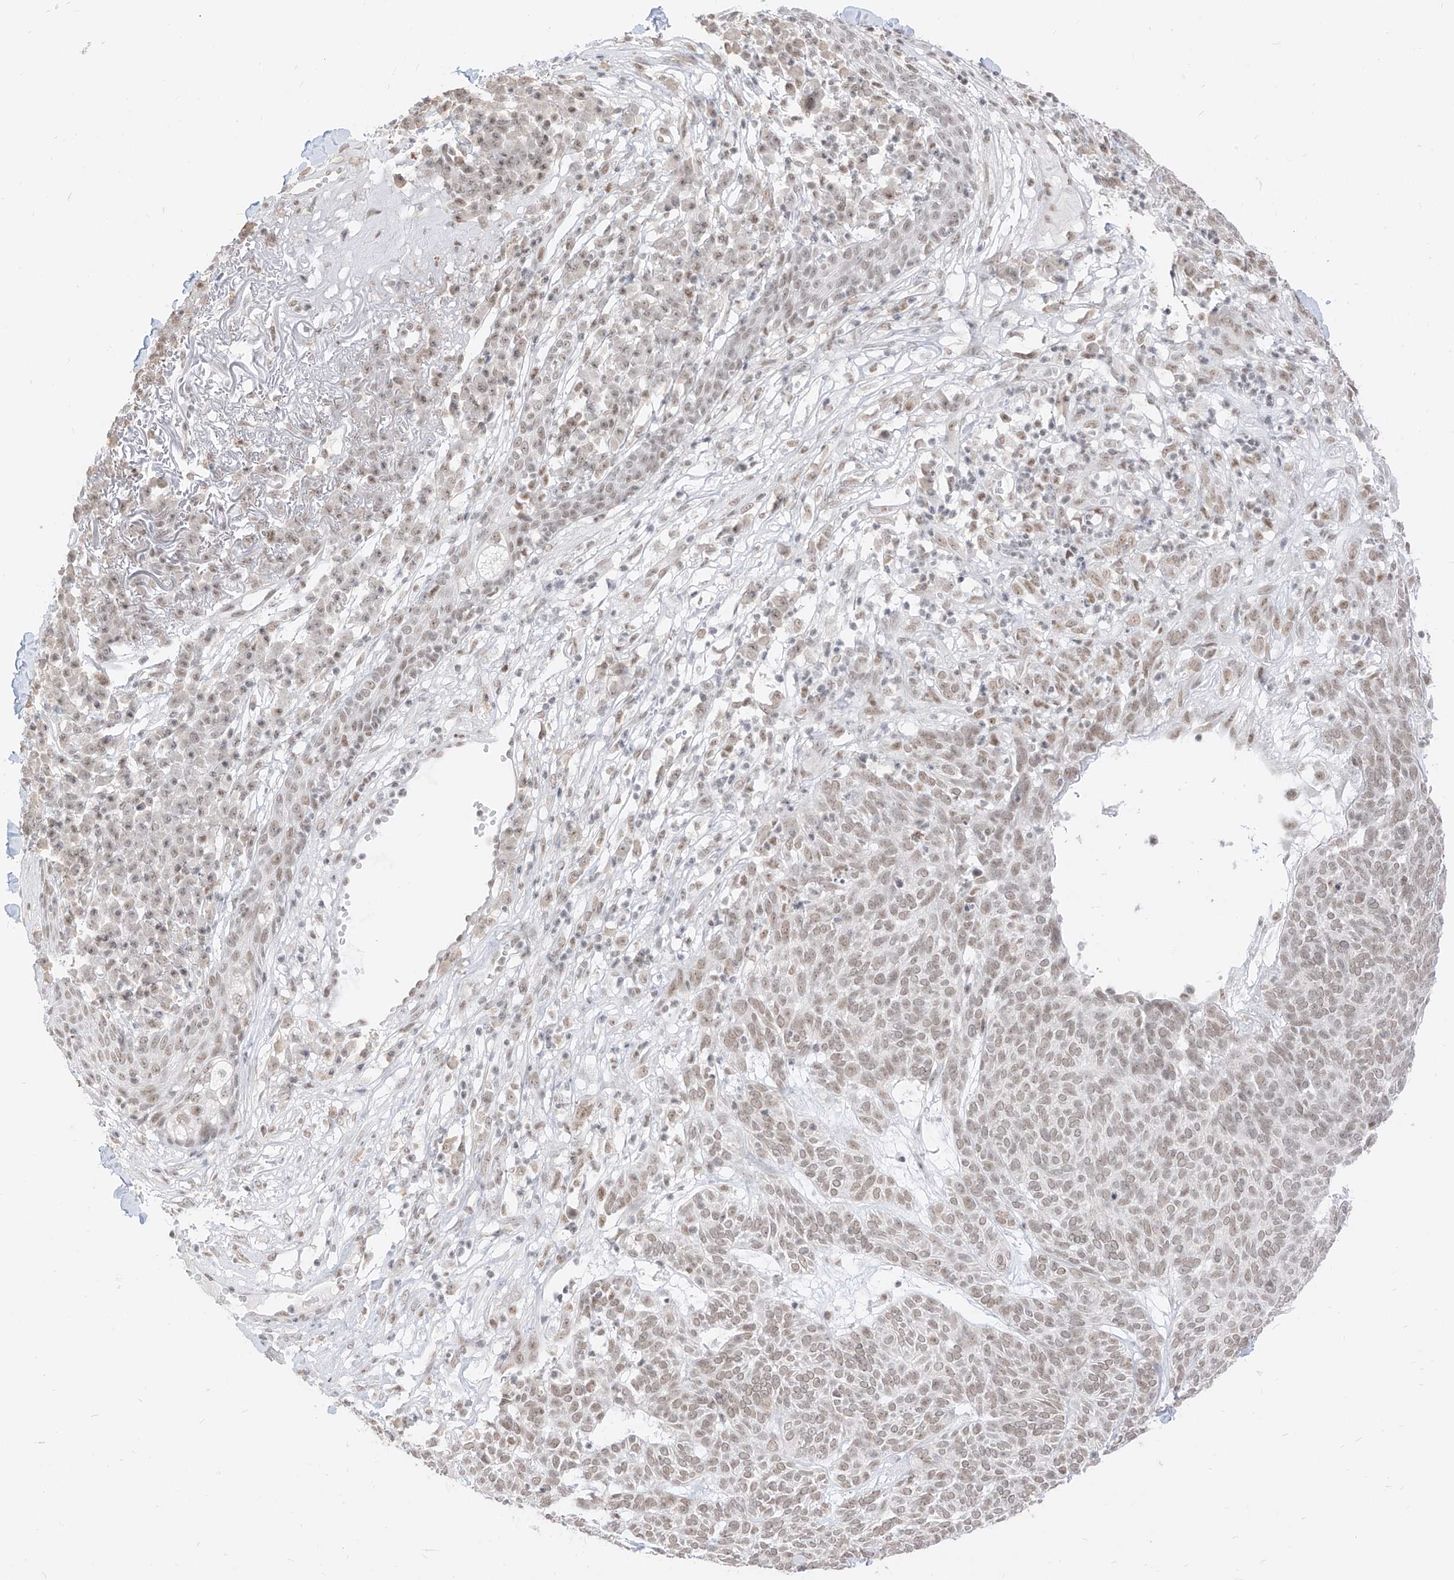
{"staining": {"intensity": "weak", "quantity": ">75%", "location": "nuclear"}, "tissue": "skin cancer", "cell_type": "Tumor cells", "image_type": "cancer", "snomed": [{"axis": "morphology", "description": "Squamous cell carcinoma, NOS"}, {"axis": "topography", "description": "Skin"}], "caption": "The micrograph exhibits immunohistochemical staining of skin cancer (squamous cell carcinoma). There is weak nuclear expression is seen in approximately >75% of tumor cells.", "gene": "SUPT5H", "patient": {"sex": "female", "age": 90}}